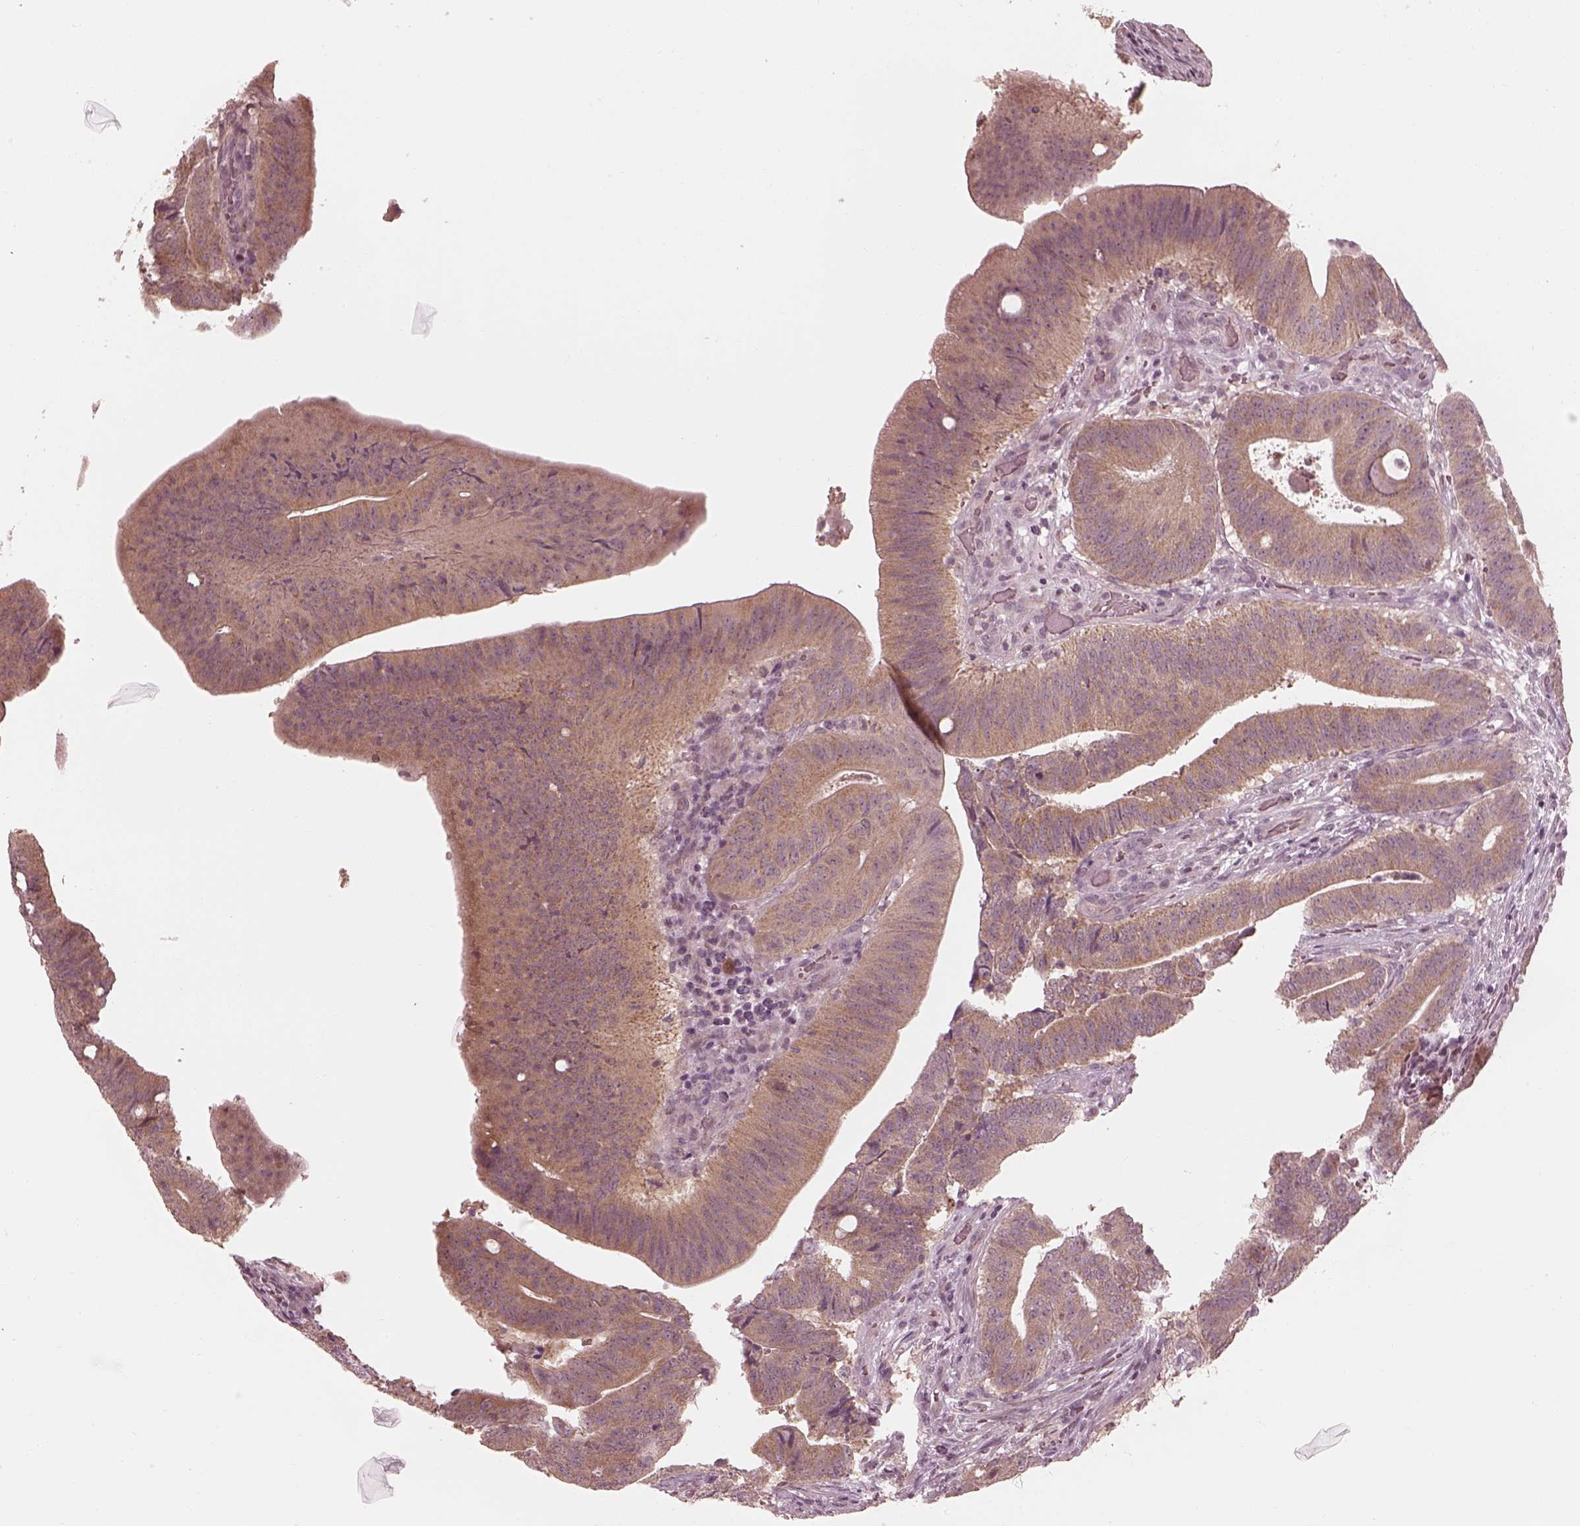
{"staining": {"intensity": "weak", "quantity": ">75%", "location": "cytoplasmic/membranous"}, "tissue": "colorectal cancer", "cell_type": "Tumor cells", "image_type": "cancer", "snomed": [{"axis": "morphology", "description": "Adenocarcinoma, NOS"}, {"axis": "topography", "description": "Colon"}], "caption": "Protein expression analysis of adenocarcinoma (colorectal) shows weak cytoplasmic/membranous staining in about >75% of tumor cells.", "gene": "IQCB1", "patient": {"sex": "female", "age": 43}}